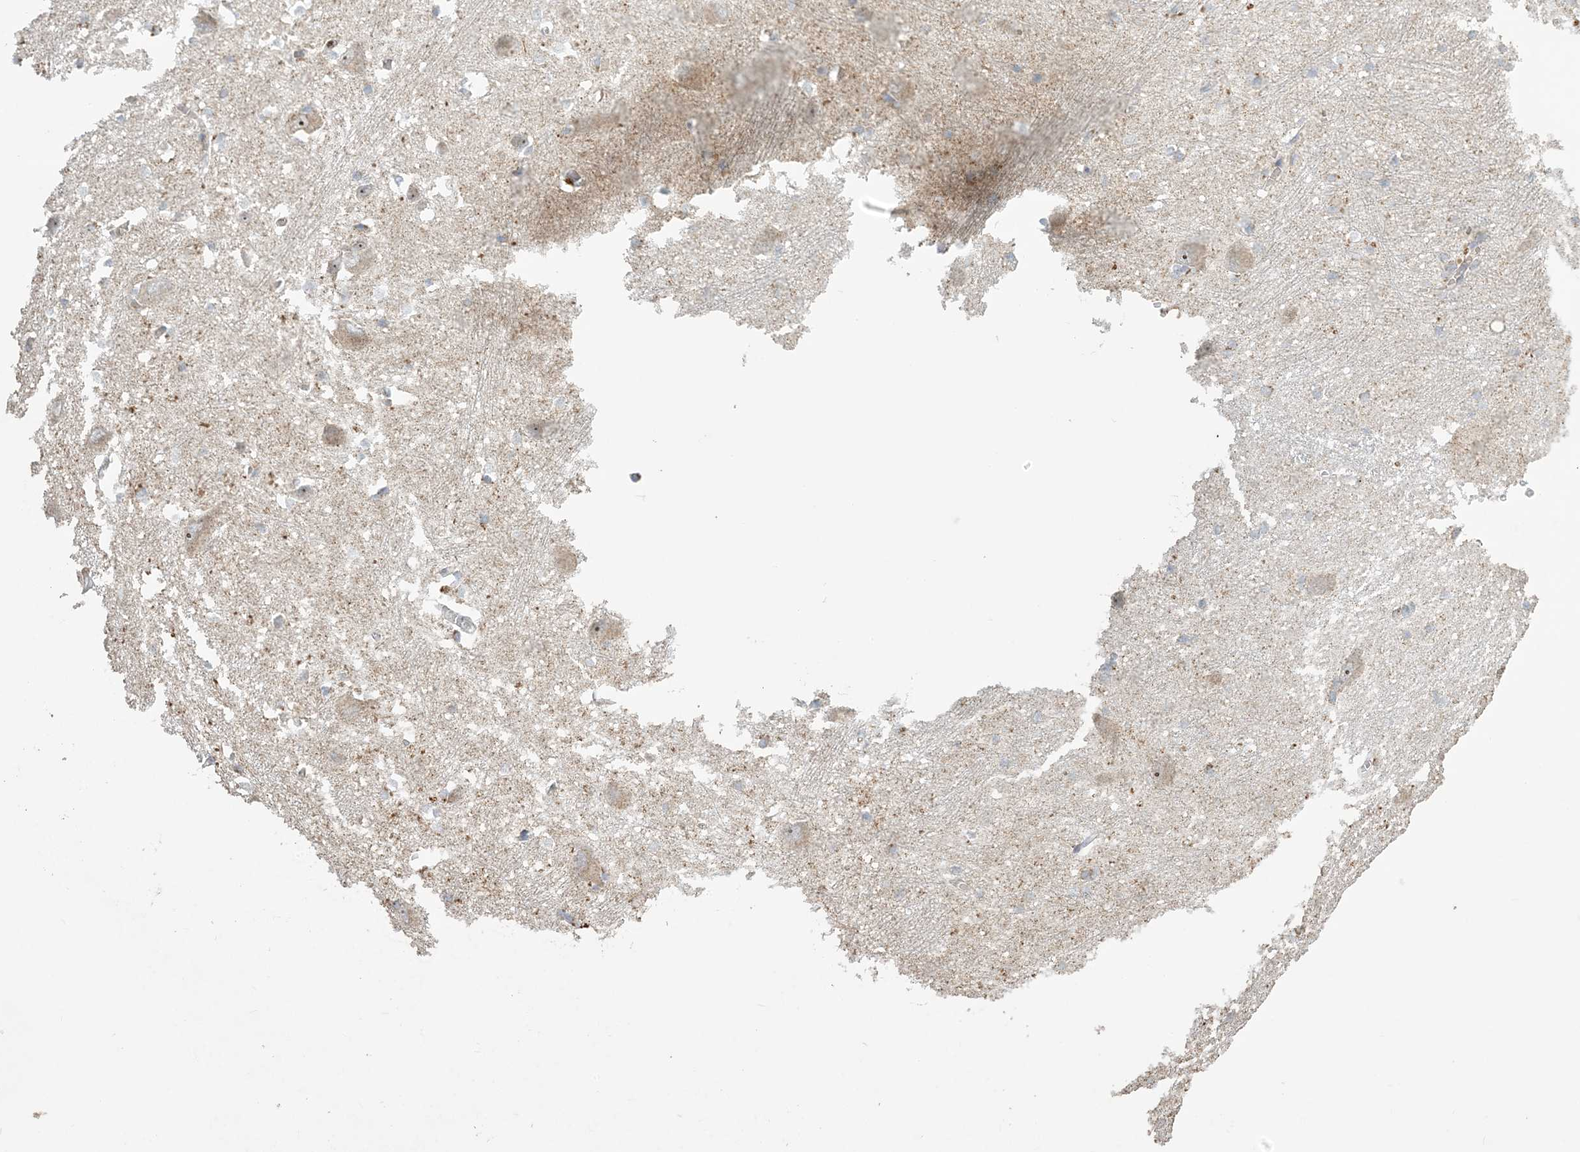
{"staining": {"intensity": "weak", "quantity": "<25%", "location": "cytoplasmic/membranous"}, "tissue": "caudate", "cell_type": "Glial cells", "image_type": "normal", "snomed": [{"axis": "morphology", "description": "Normal tissue, NOS"}, {"axis": "topography", "description": "Lateral ventricle wall"}], "caption": "Glial cells show no significant protein expression in unremarkable caudate.", "gene": "AGA", "patient": {"sex": "male", "age": 37}}